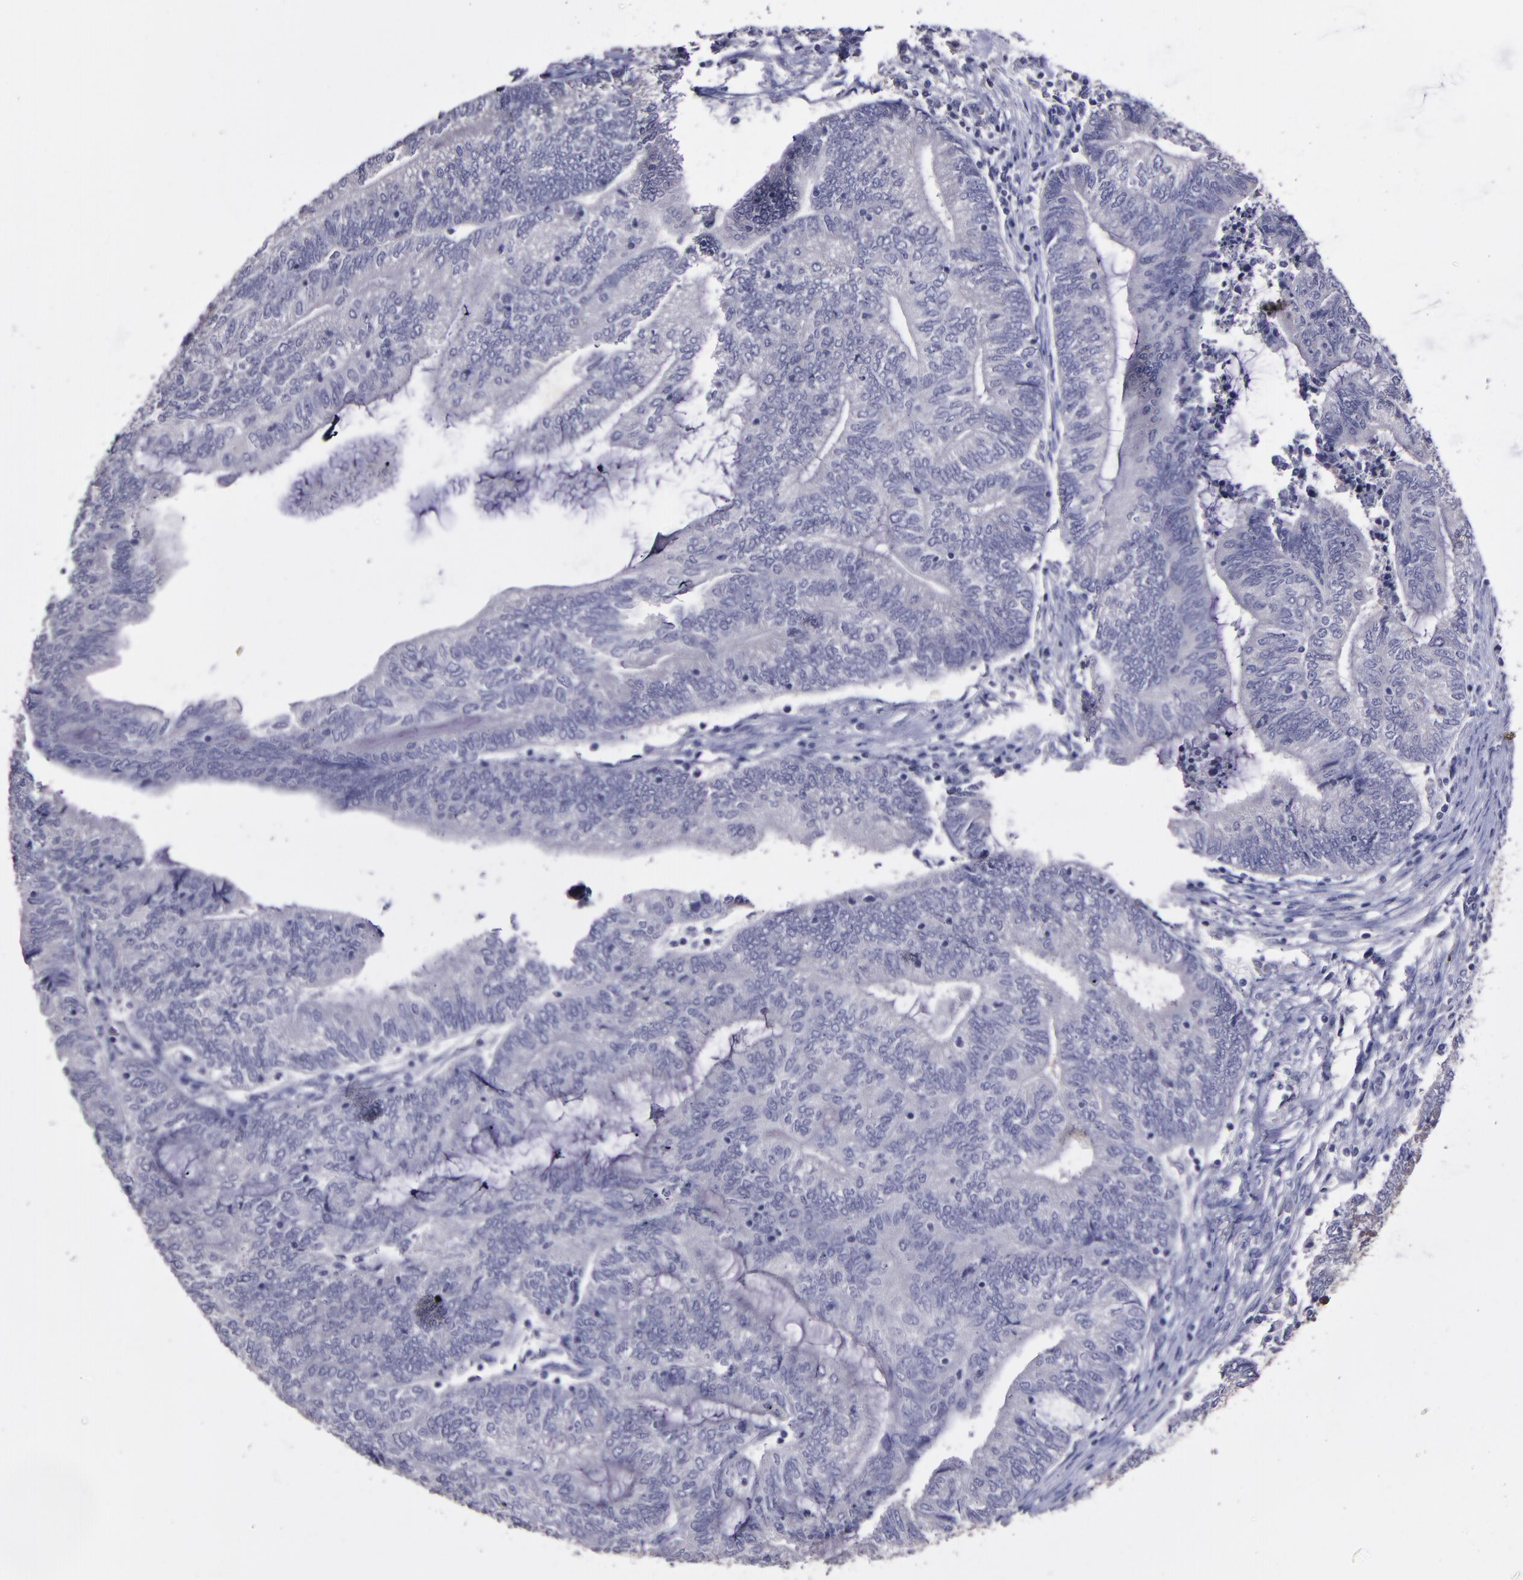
{"staining": {"intensity": "negative", "quantity": "none", "location": "none"}, "tissue": "endometrial cancer", "cell_type": "Tumor cells", "image_type": "cancer", "snomed": [{"axis": "morphology", "description": "Adenocarcinoma, NOS"}, {"axis": "topography", "description": "Uterus"}, {"axis": "topography", "description": "Endometrium"}], "caption": "A photomicrograph of endometrial adenocarcinoma stained for a protein shows no brown staining in tumor cells.", "gene": "MASP1", "patient": {"sex": "female", "age": 70}}